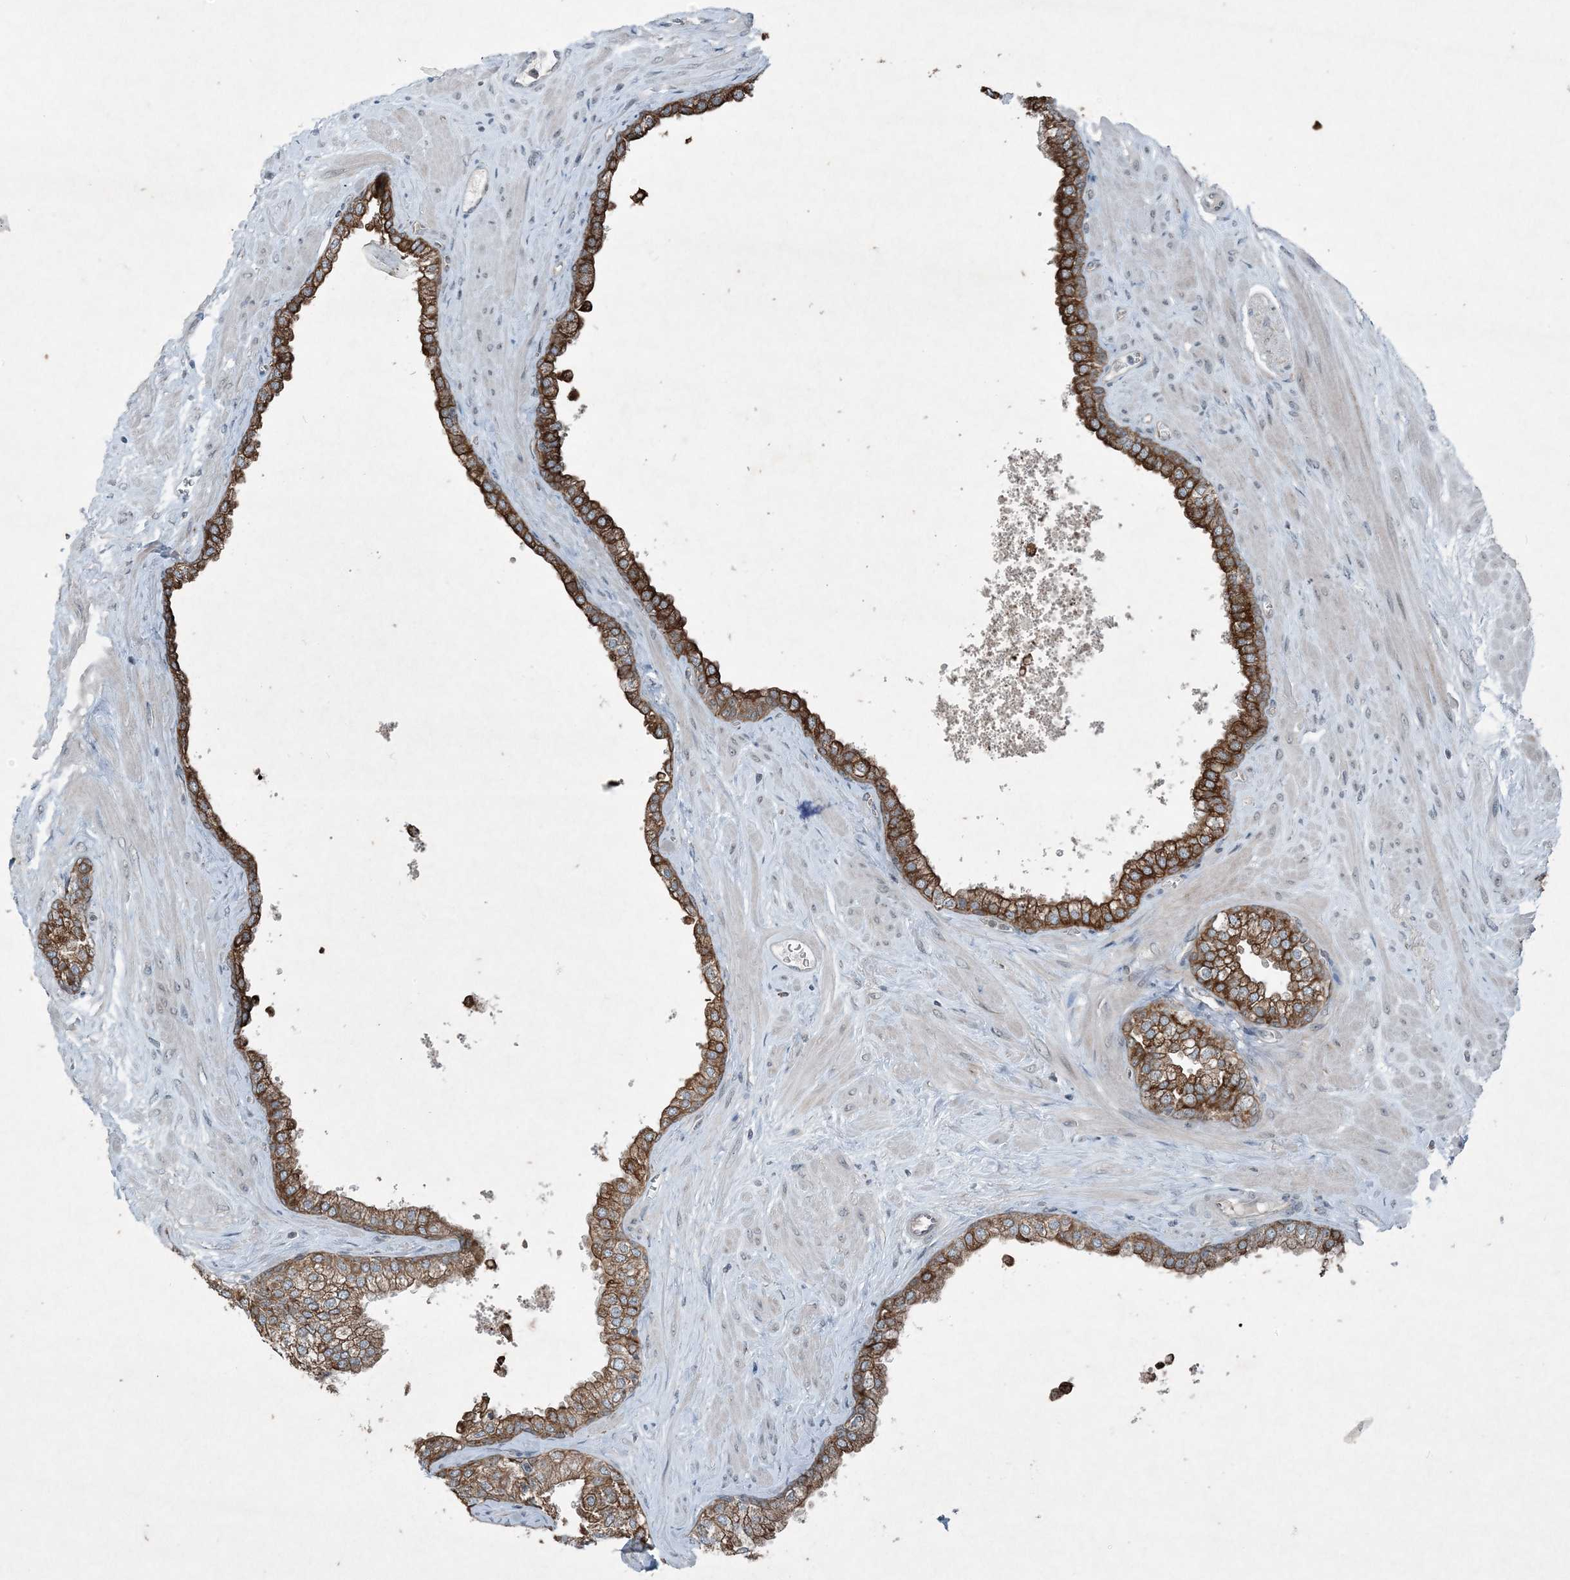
{"staining": {"intensity": "strong", "quantity": ">75%", "location": "cytoplasmic/membranous"}, "tissue": "prostate", "cell_type": "Glandular cells", "image_type": "normal", "snomed": [{"axis": "morphology", "description": "Normal tissue, NOS"}, {"axis": "morphology", "description": "Urothelial carcinoma, Low grade"}, {"axis": "topography", "description": "Urinary bladder"}, {"axis": "topography", "description": "Prostate"}], "caption": "Immunohistochemistry (IHC) of benign human prostate reveals high levels of strong cytoplasmic/membranous expression in approximately >75% of glandular cells.", "gene": "PC", "patient": {"sex": "male", "age": 60}}